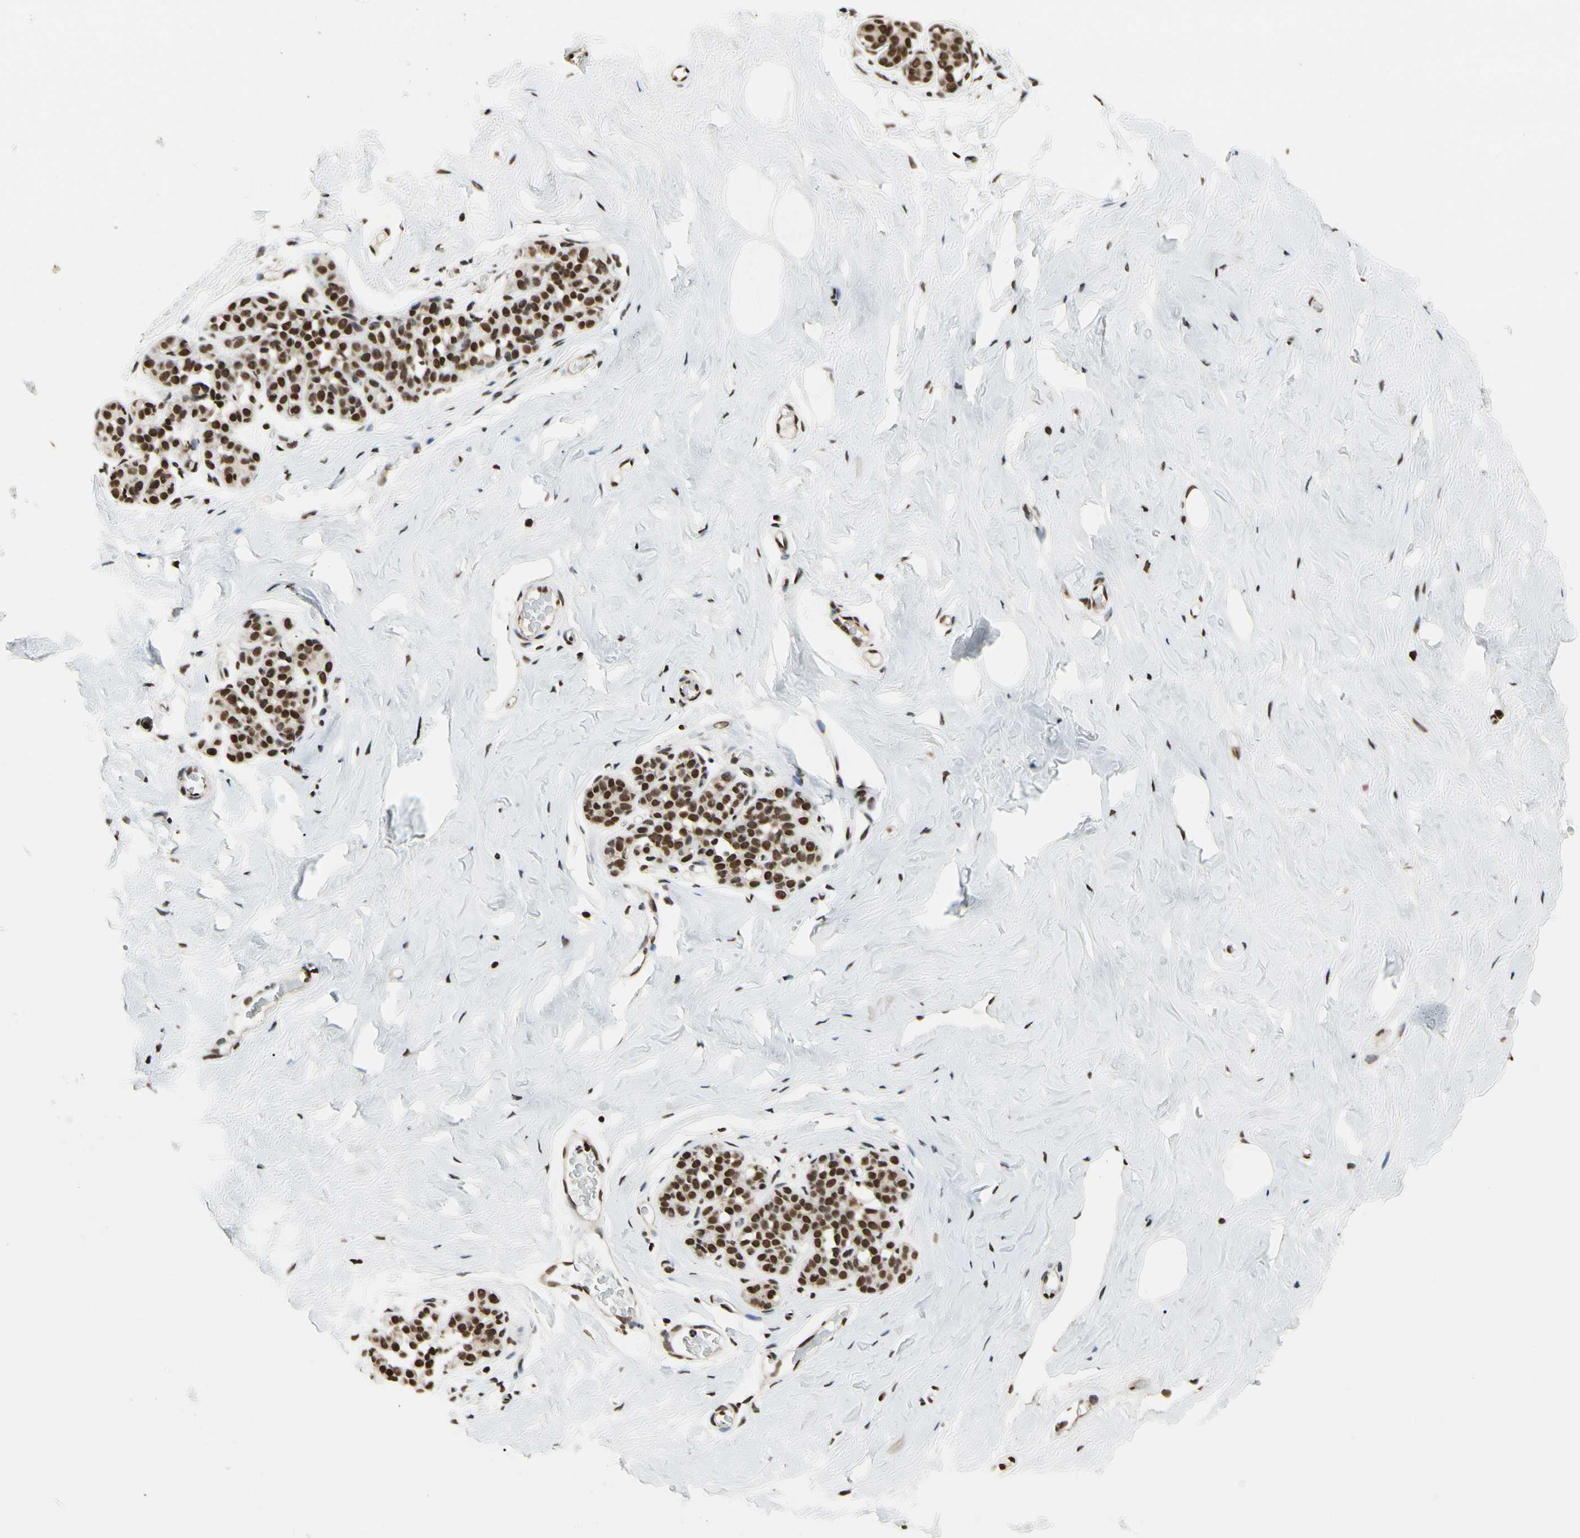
{"staining": {"intensity": "moderate", "quantity": "25%-75%", "location": "nuclear"}, "tissue": "breast", "cell_type": "Adipocytes", "image_type": "normal", "snomed": [{"axis": "morphology", "description": "Normal tissue, NOS"}, {"axis": "topography", "description": "Breast"}], "caption": "DAB (3,3'-diaminobenzidine) immunohistochemical staining of unremarkable breast shows moderate nuclear protein positivity in about 25%-75% of adipocytes. The staining was performed using DAB (3,3'-diaminobenzidine), with brown indicating positive protein expression. Nuclei are stained blue with hematoxylin.", "gene": "HNRNPK", "patient": {"sex": "female", "age": 75}}